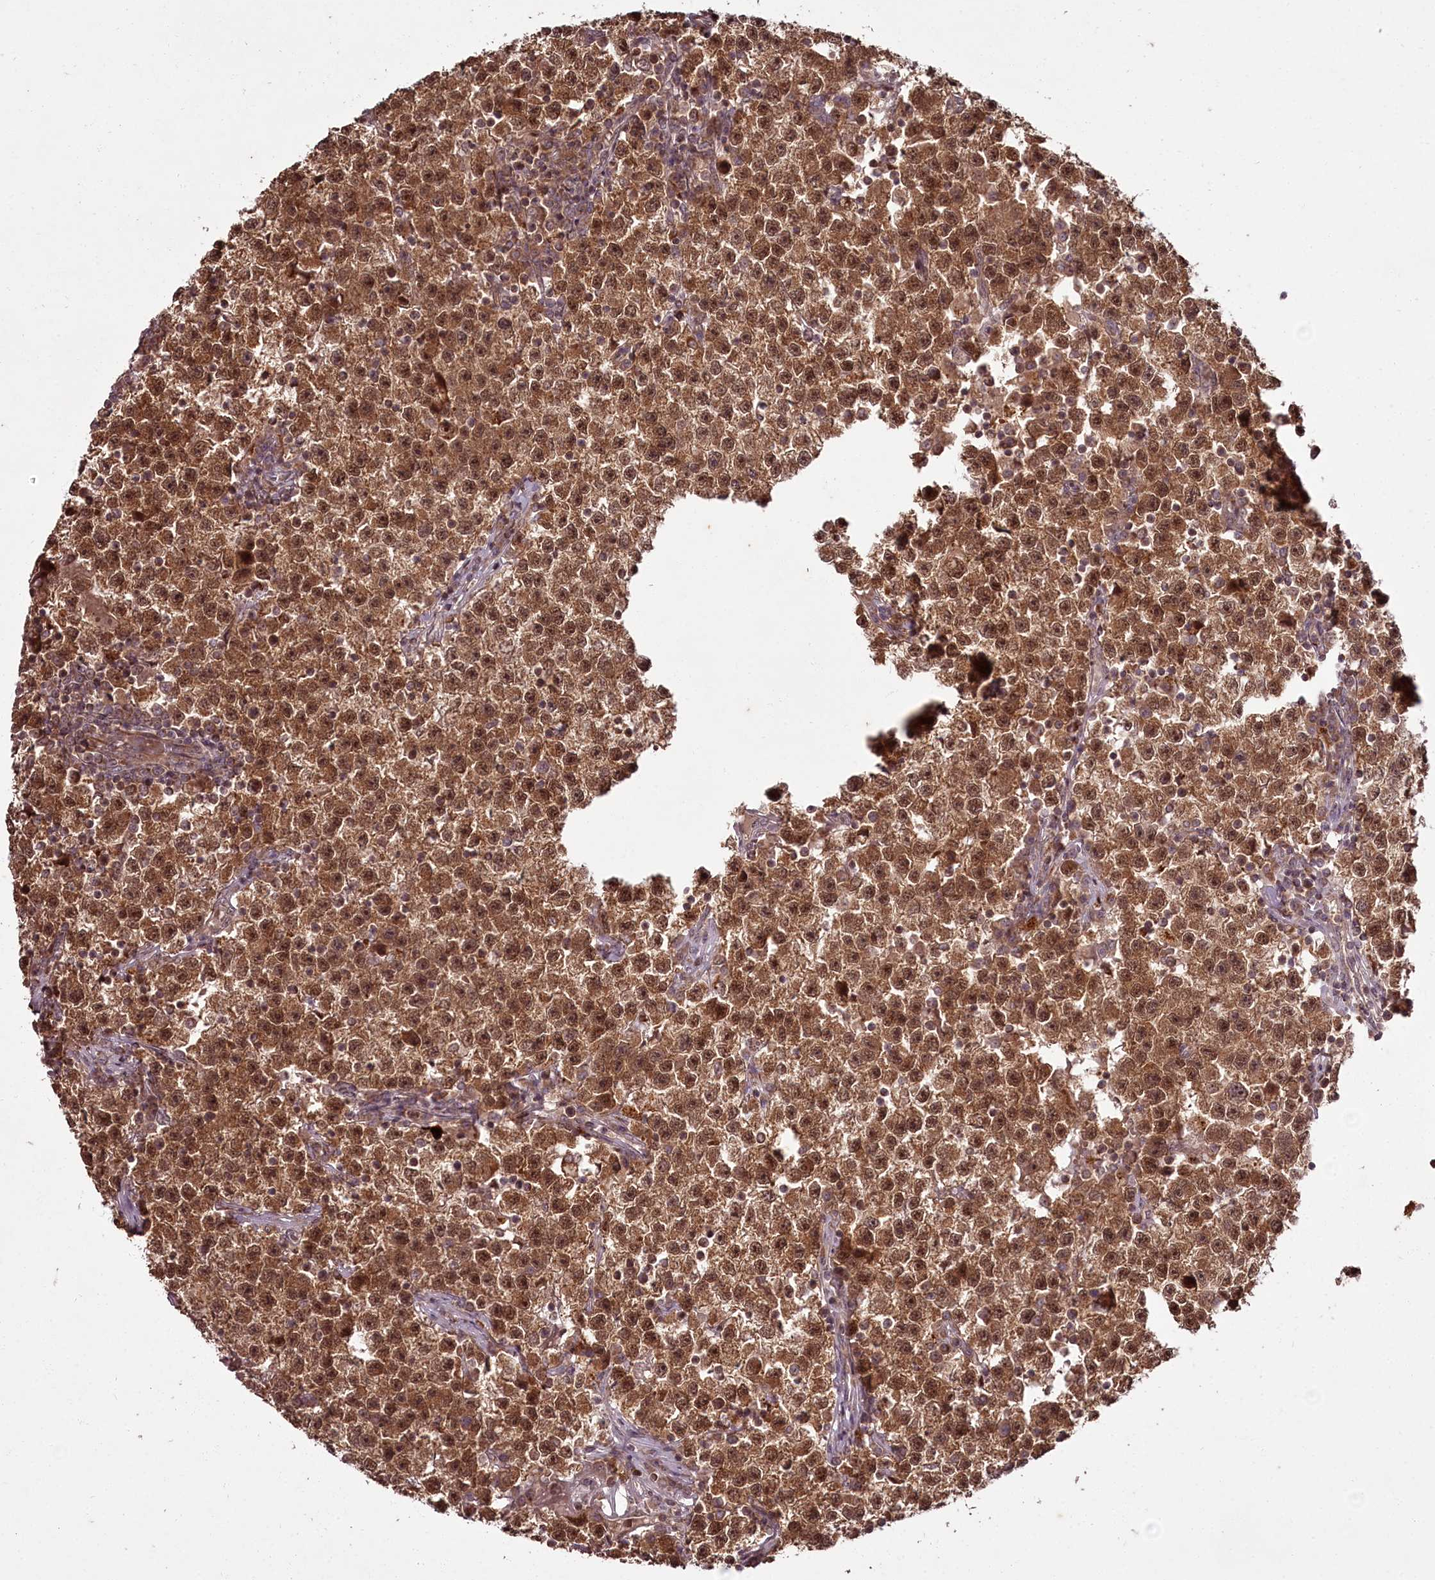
{"staining": {"intensity": "moderate", "quantity": ">75%", "location": "cytoplasmic/membranous,nuclear"}, "tissue": "testis cancer", "cell_type": "Tumor cells", "image_type": "cancer", "snomed": [{"axis": "morphology", "description": "Seminoma, NOS"}, {"axis": "topography", "description": "Testis"}], "caption": "Protein expression analysis of human testis seminoma reveals moderate cytoplasmic/membranous and nuclear positivity in about >75% of tumor cells.", "gene": "PCBP2", "patient": {"sex": "male", "age": 22}}